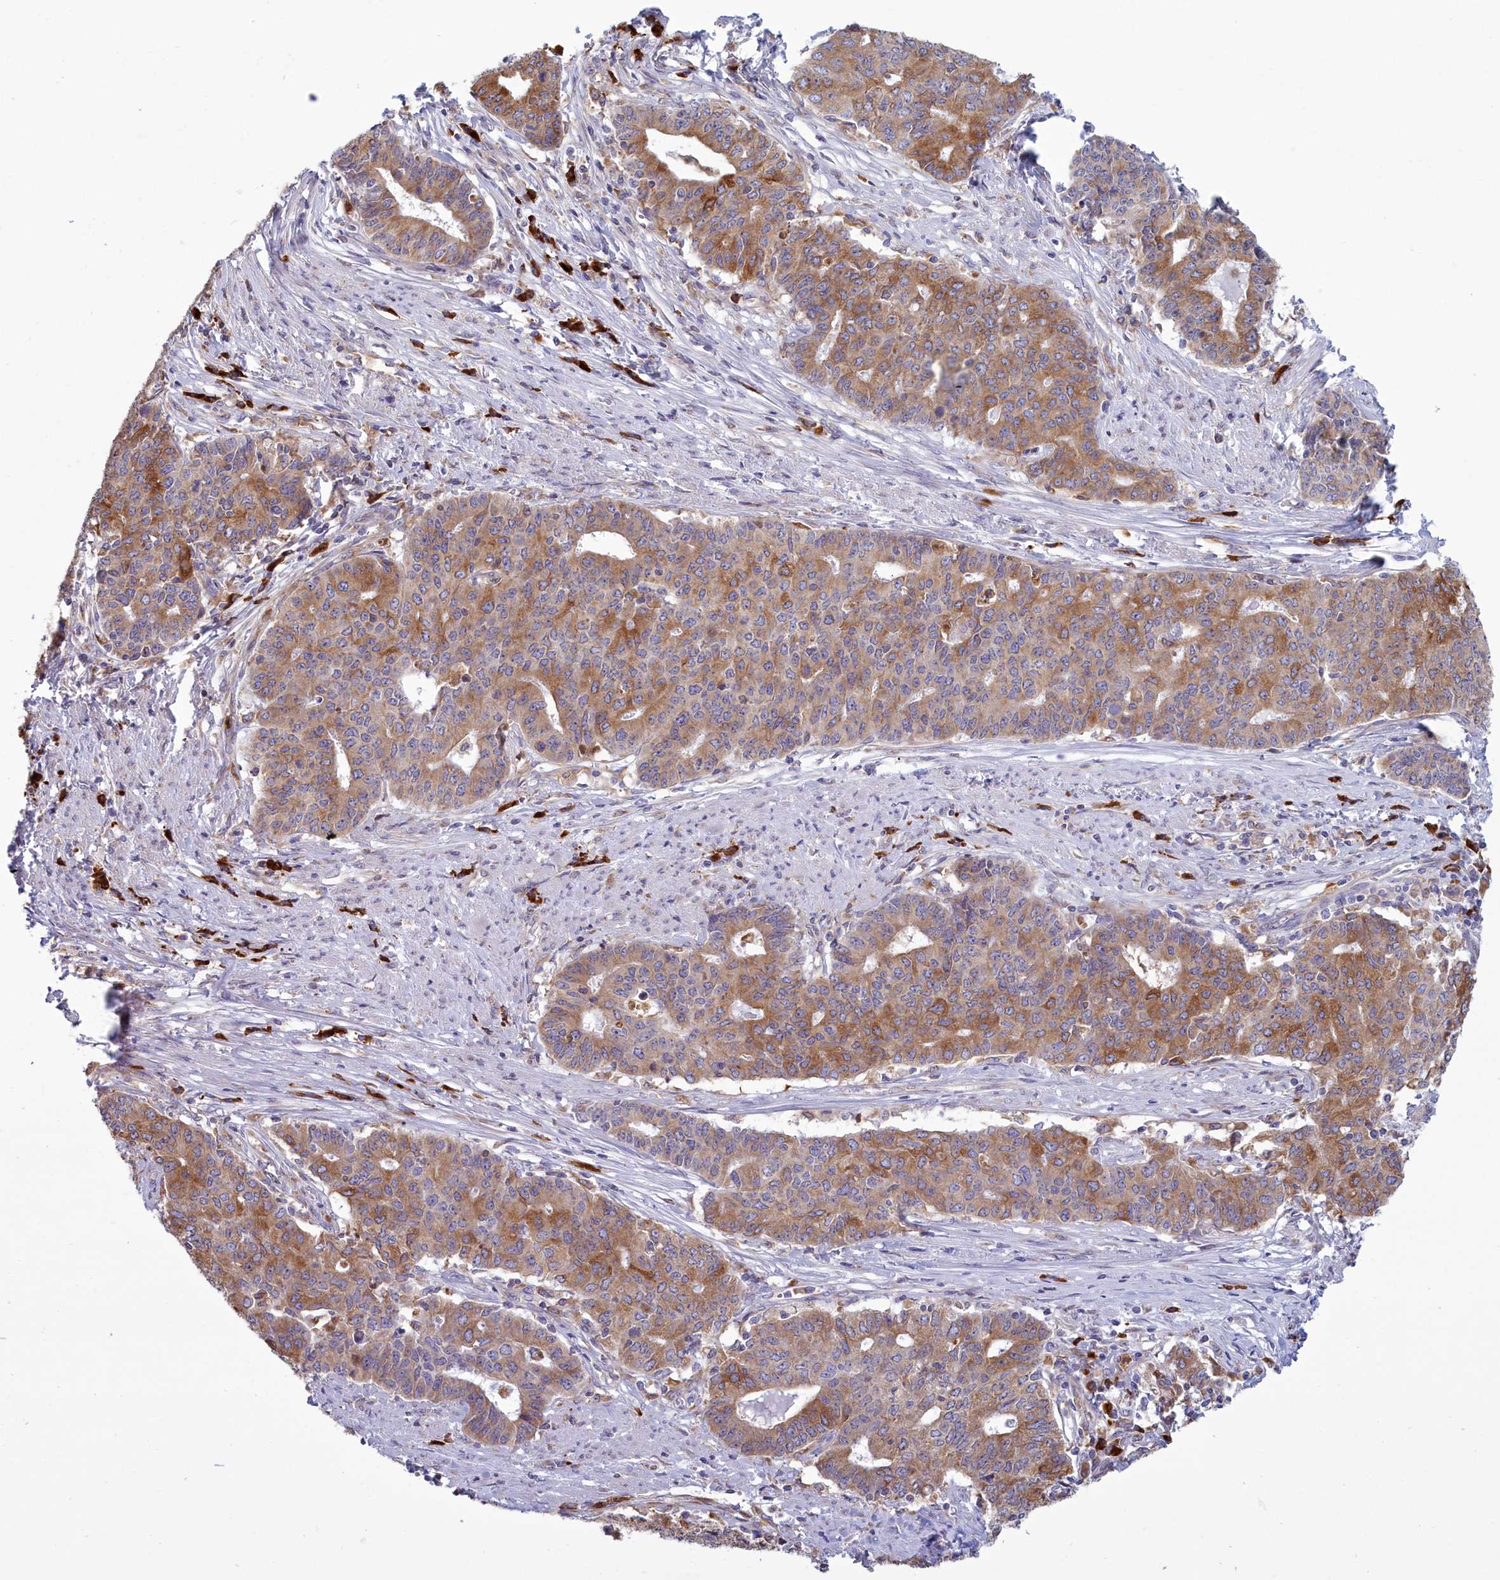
{"staining": {"intensity": "moderate", "quantity": ">75%", "location": "cytoplasmic/membranous"}, "tissue": "endometrial cancer", "cell_type": "Tumor cells", "image_type": "cancer", "snomed": [{"axis": "morphology", "description": "Adenocarcinoma, NOS"}, {"axis": "topography", "description": "Endometrium"}], "caption": "Immunohistochemistry staining of endometrial cancer, which reveals medium levels of moderate cytoplasmic/membranous staining in about >75% of tumor cells indicating moderate cytoplasmic/membranous protein positivity. The staining was performed using DAB (3,3'-diaminobenzidine) (brown) for protein detection and nuclei were counterstained in hematoxylin (blue).", "gene": "HM13", "patient": {"sex": "female", "age": 59}}